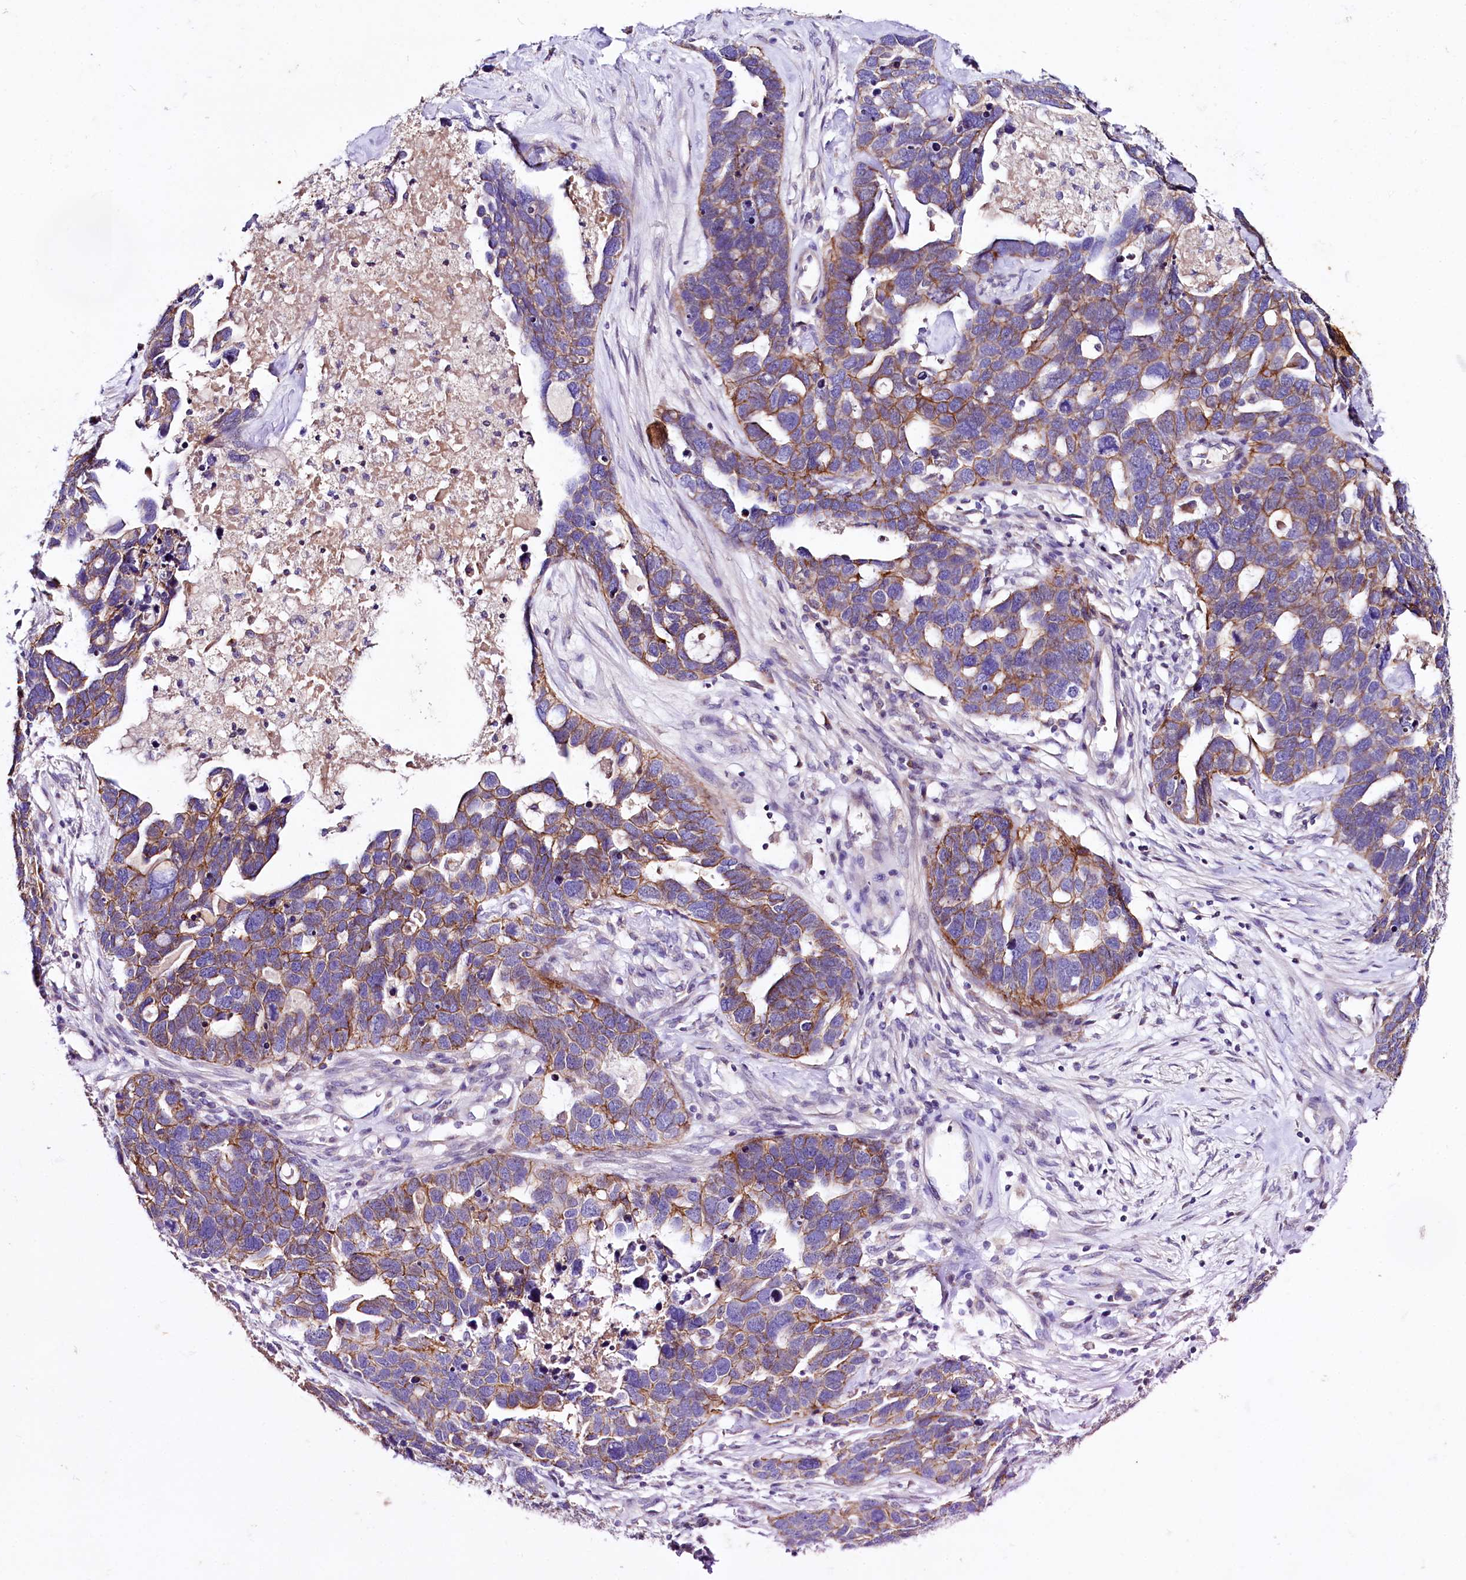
{"staining": {"intensity": "moderate", "quantity": "25%-75%", "location": "cytoplasmic/membranous"}, "tissue": "ovarian cancer", "cell_type": "Tumor cells", "image_type": "cancer", "snomed": [{"axis": "morphology", "description": "Cystadenocarcinoma, serous, NOS"}, {"axis": "topography", "description": "Ovary"}], "caption": "Immunohistochemical staining of human ovarian cancer (serous cystadenocarcinoma) shows moderate cytoplasmic/membranous protein positivity in about 25%-75% of tumor cells.", "gene": "SACM1L", "patient": {"sex": "female", "age": 54}}